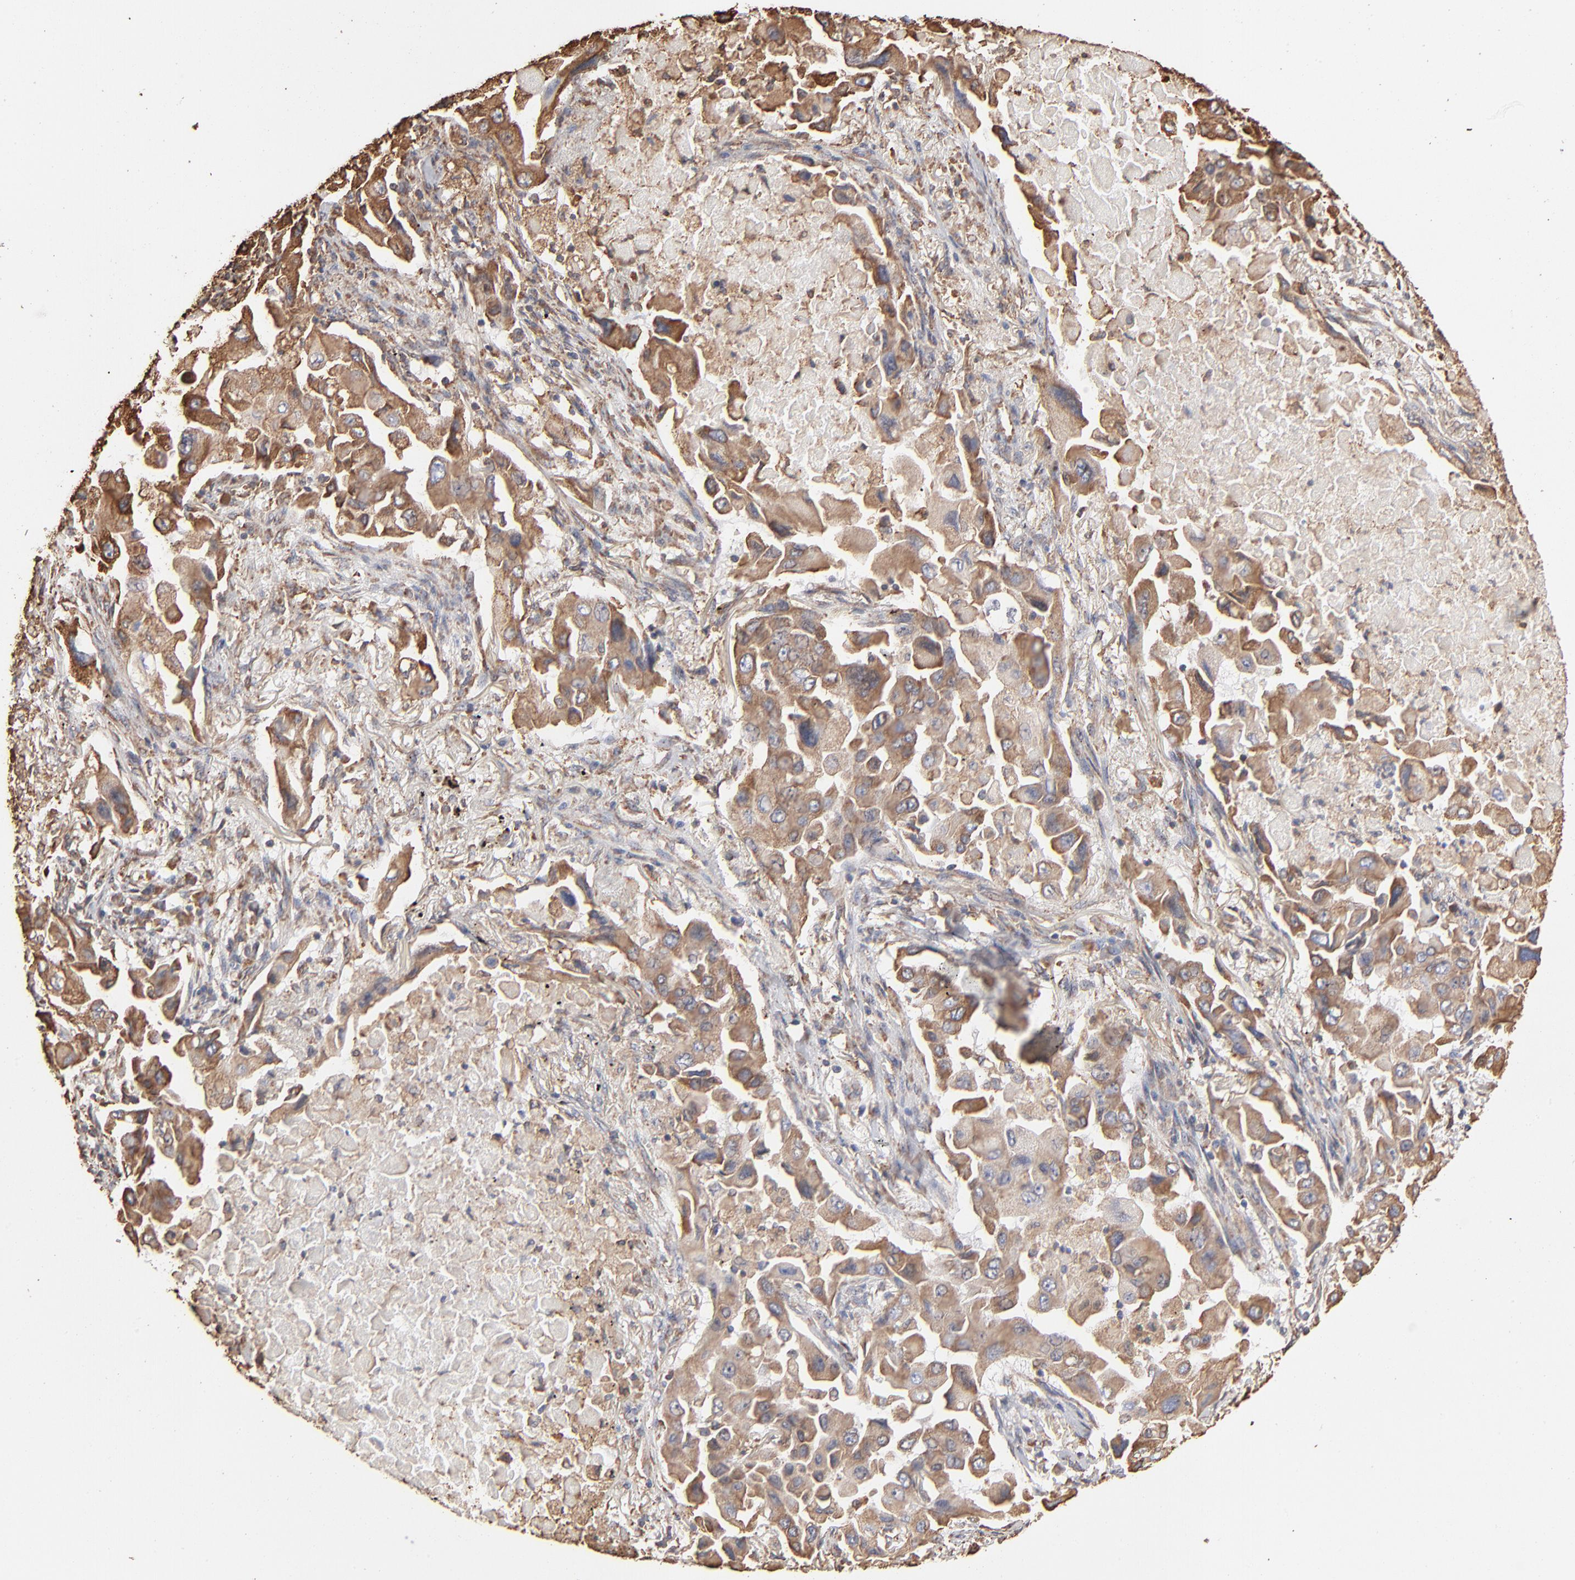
{"staining": {"intensity": "weak", "quantity": ">75%", "location": "cytoplasmic/membranous"}, "tissue": "lung cancer", "cell_type": "Tumor cells", "image_type": "cancer", "snomed": [{"axis": "morphology", "description": "Adenocarcinoma, NOS"}, {"axis": "topography", "description": "Lung"}], "caption": "Protein expression analysis of human lung cancer (adenocarcinoma) reveals weak cytoplasmic/membranous staining in about >75% of tumor cells. (DAB (3,3'-diaminobenzidine) IHC, brown staining for protein, blue staining for nuclei).", "gene": "PDIA3", "patient": {"sex": "female", "age": 65}}